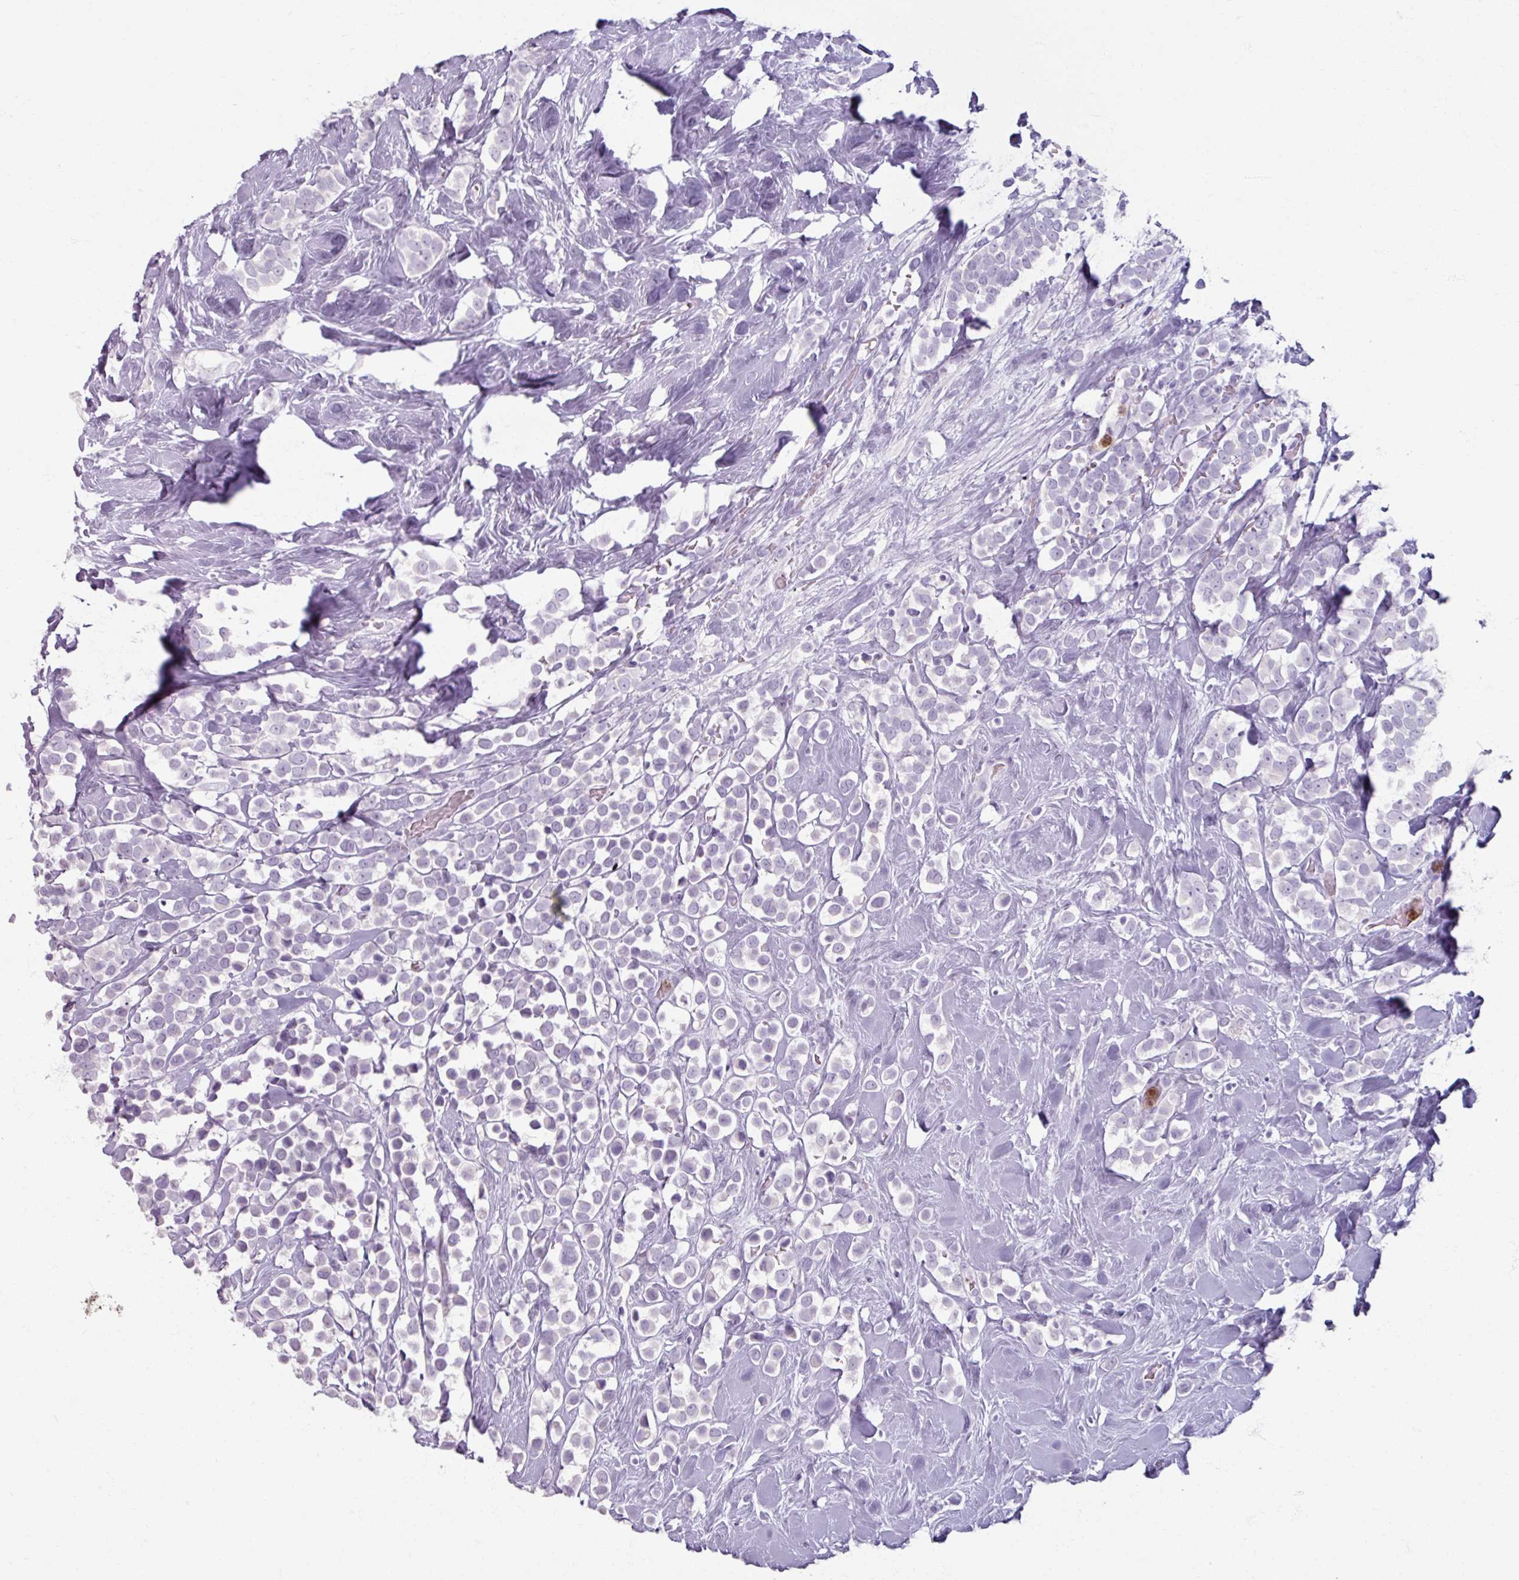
{"staining": {"intensity": "negative", "quantity": "none", "location": "none"}, "tissue": "breast cancer", "cell_type": "Tumor cells", "image_type": "cancer", "snomed": [{"axis": "morphology", "description": "Duct carcinoma"}, {"axis": "topography", "description": "Breast"}], "caption": "High power microscopy micrograph of an IHC histopathology image of infiltrating ductal carcinoma (breast), revealing no significant expression in tumor cells. Brightfield microscopy of immunohistochemistry stained with DAB (brown) and hematoxylin (blue), captured at high magnification.", "gene": "ARG1", "patient": {"sex": "female", "age": 80}}